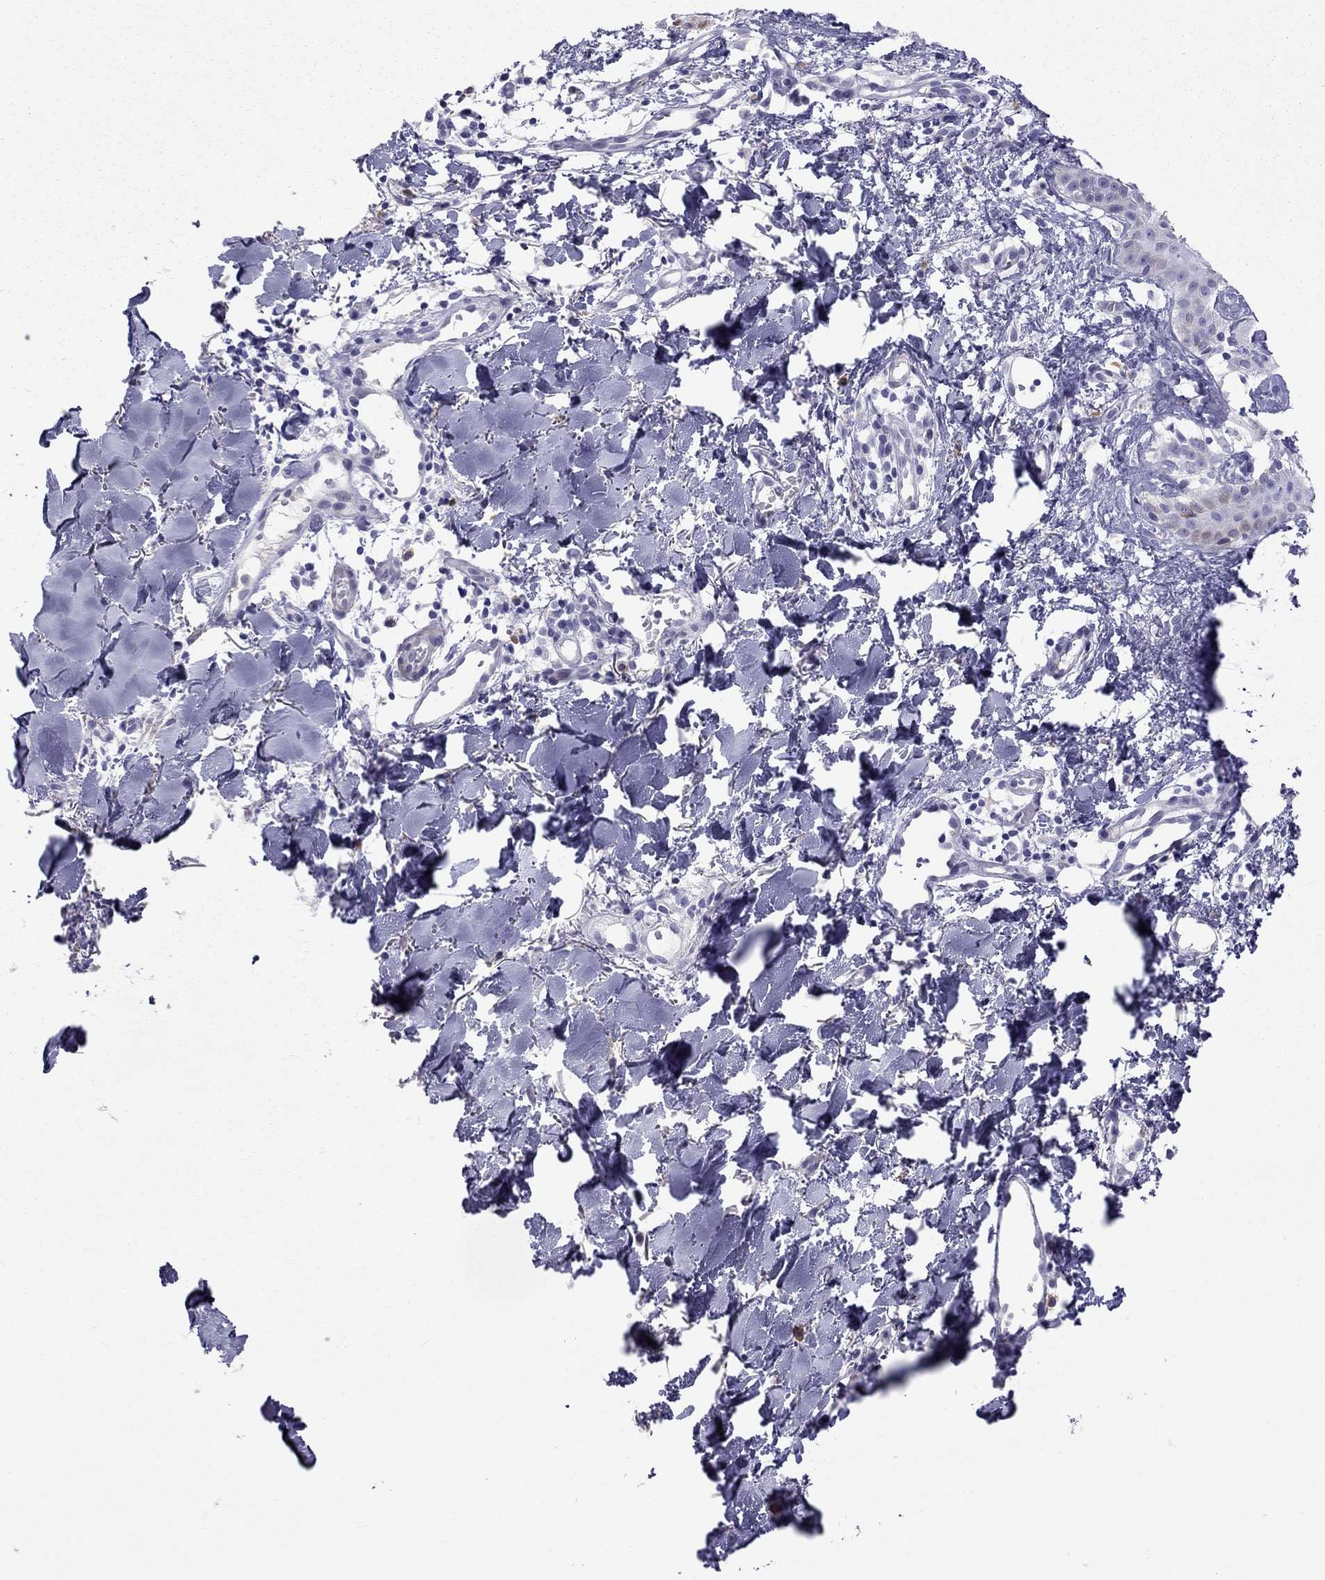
{"staining": {"intensity": "negative", "quantity": "none", "location": "none"}, "tissue": "melanoma", "cell_type": "Tumor cells", "image_type": "cancer", "snomed": [{"axis": "morphology", "description": "Malignant melanoma, NOS"}, {"axis": "topography", "description": "Skin"}], "caption": "The histopathology image demonstrates no significant staining in tumor cells of malignant melanoma. (DAB (3,3'-diaminobenzidine) immunohistochemistry (IHC) visualized using brightfield microscopy, high magnification).", "gene": "STAR", "patient": {"sex": "male", "age": 51}}